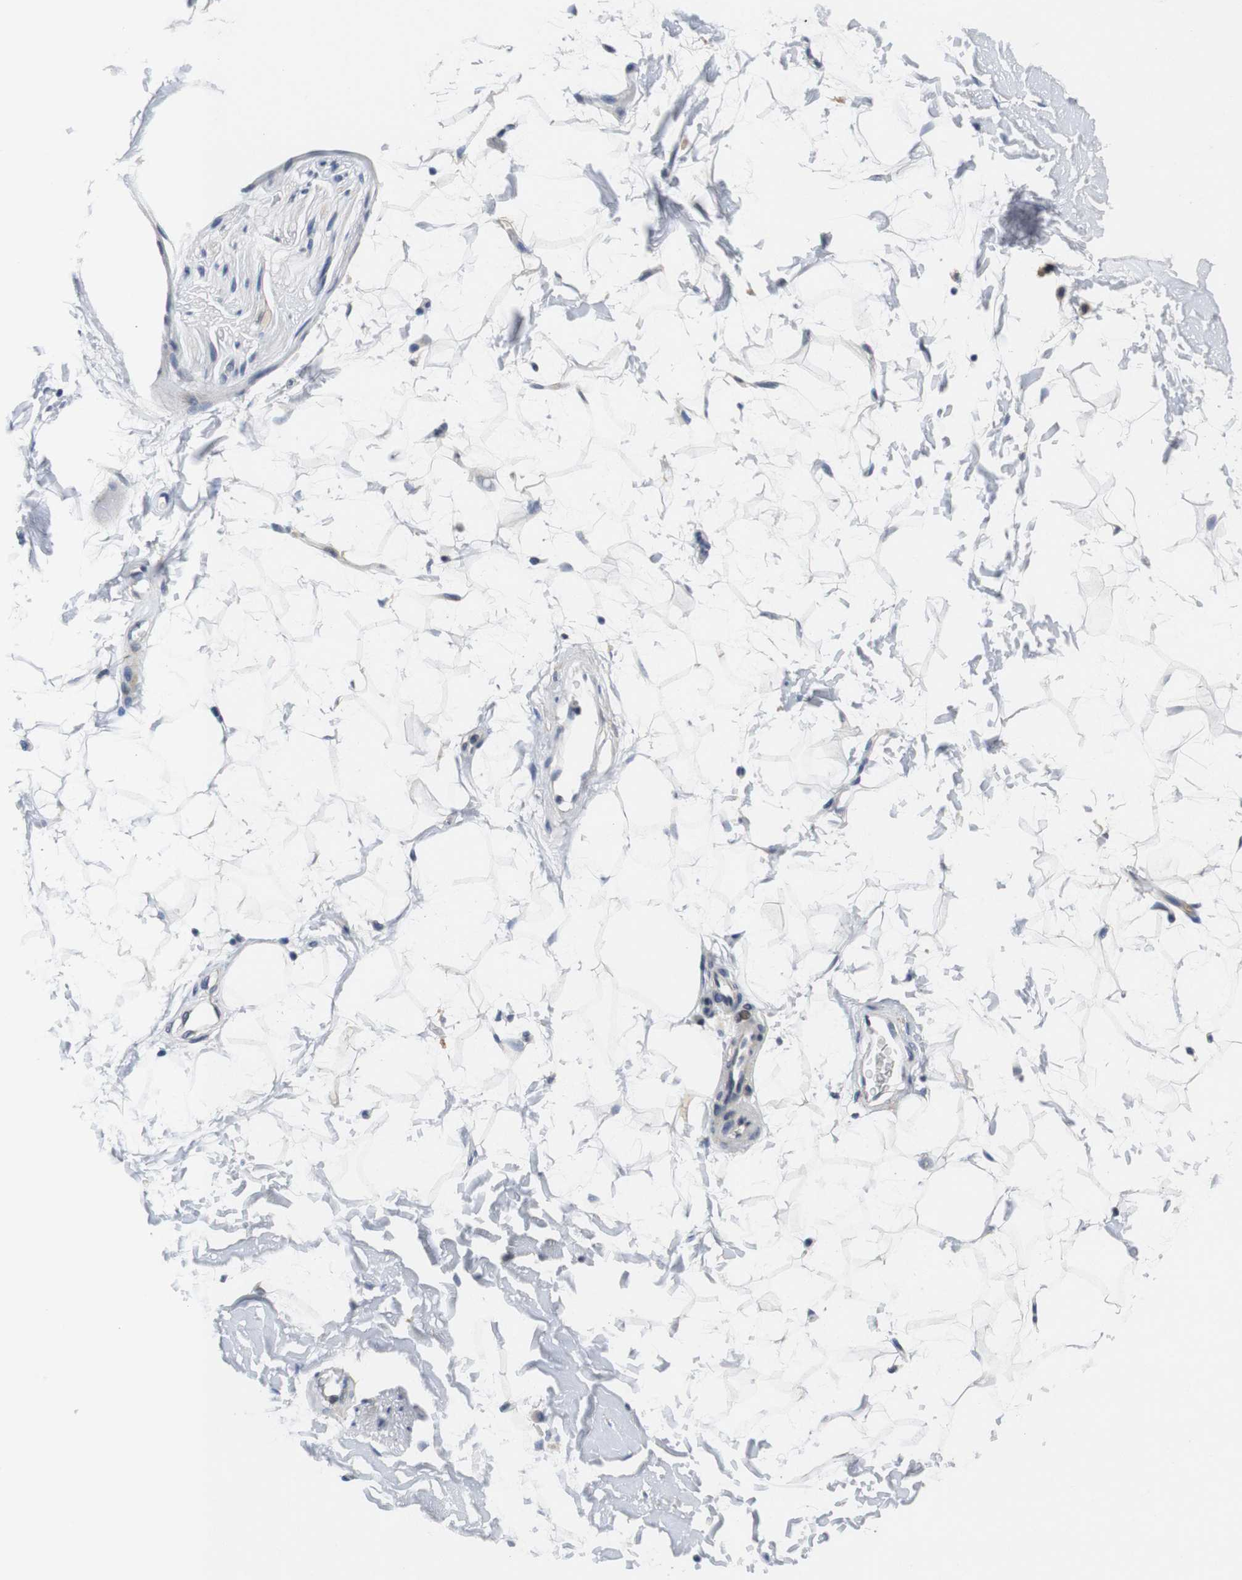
{"staining": {"intensity": "negative", "quantity": "none", "location": "none"}, "tissue": "adipose tissue", "cell_type": "Adipocytes", "image_type": "normal", "snomed": [{"axis": "morphology", "description": "Normal tissue, NOS"}, {"axis": "topography", "description": "Soft tissue"}], "caption": "Immunohistochemistry (IHC) photomicrograph of benign adipose tissue: human adipose tissue stained with DAB (3,3'-diaminobenzidine) exhibits no significant protein positivity in adipocytes.", "gene": "SKP2", "patient": {"sex": "male", "age": 72}}